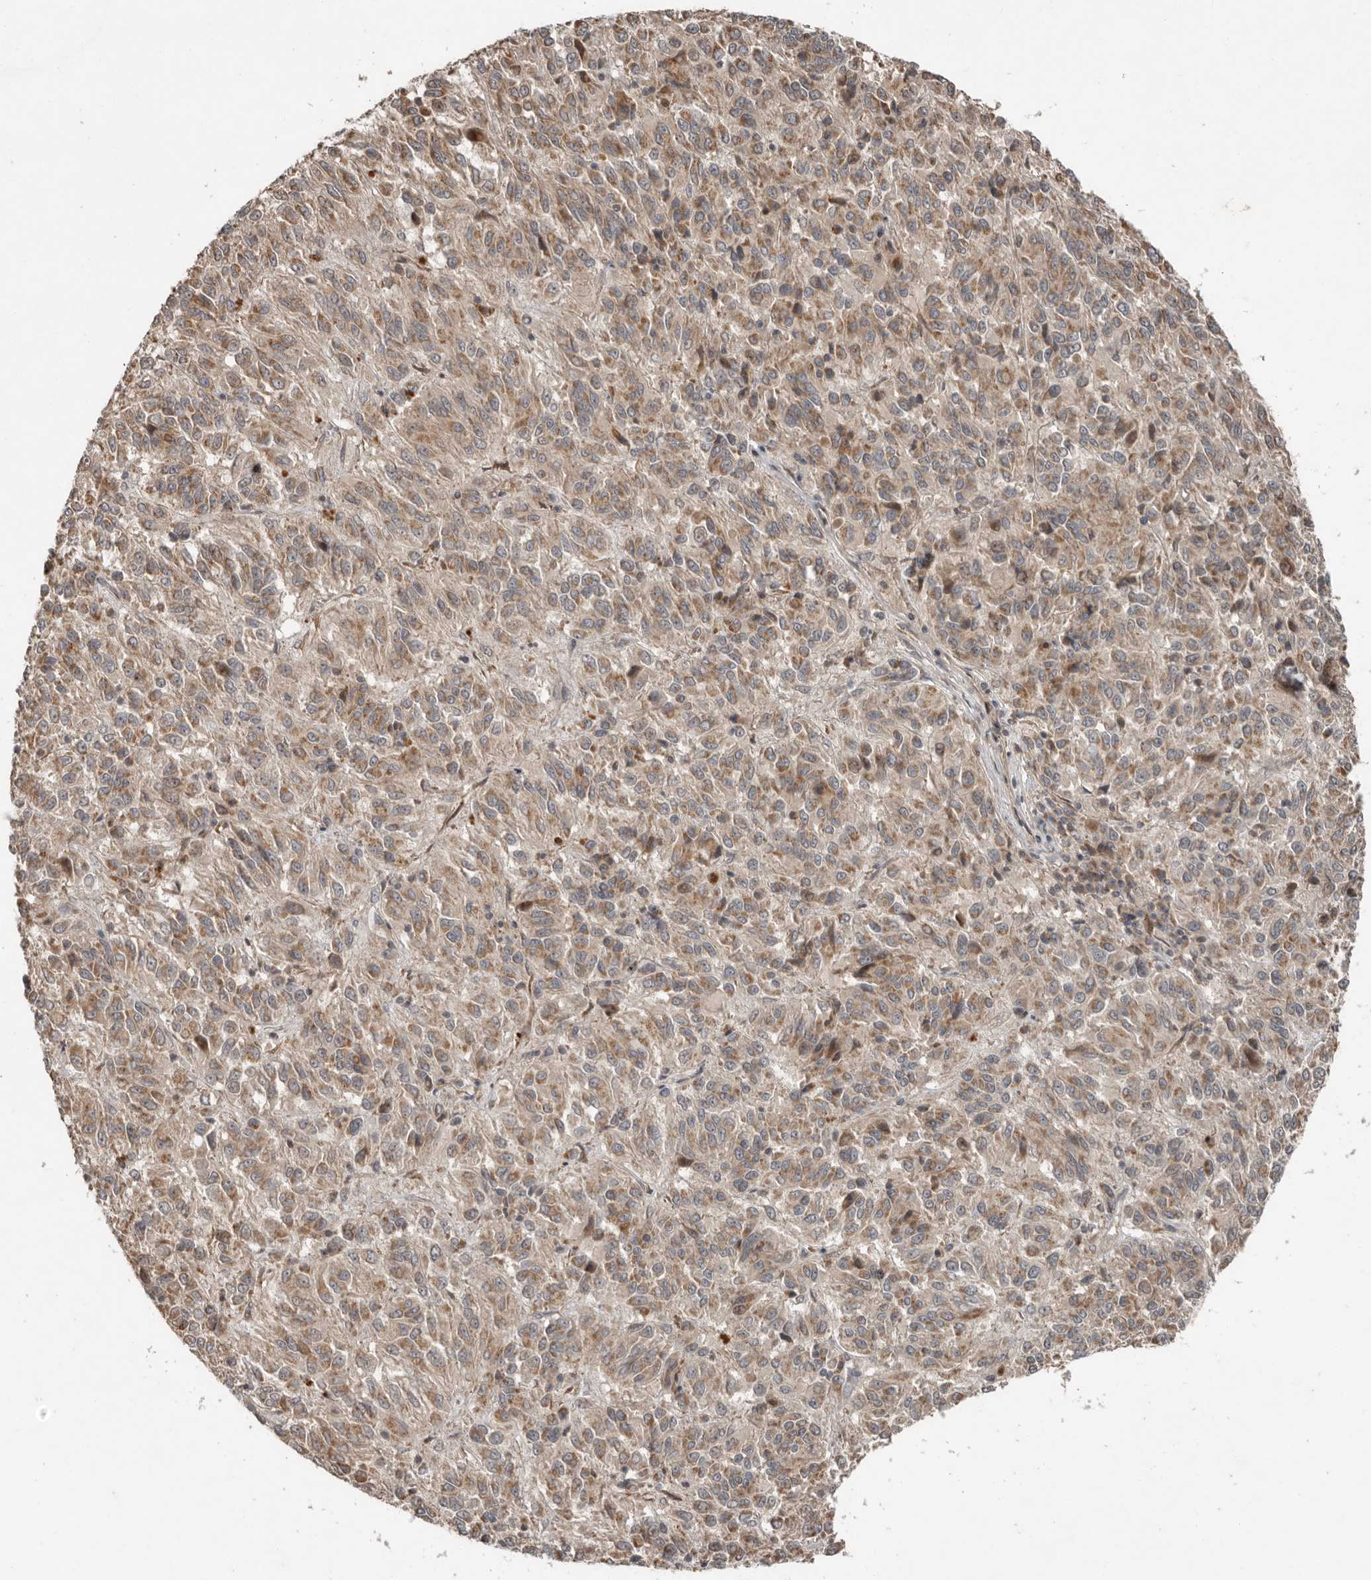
{"staining": {"intensity": "moderate", "quantity": ">75%", "location": "cytoplasmic/membranous"}, "tissue": "melanoma", "cell_type": "Tumor cells", "image_type": "cancer", "snomed": [{"axis": "morphology", "description": "Malignant melanoma, Metastatic site"}, {"axis": "topography", "description": "Lung"}], "caption": "This photomicrograph displays melanoma stained with IHC to label a protein in brown. The cytoplasmic/membranous of tumor cells show moderate positivity for the protein. Nuclei are counter-stained blue.", "gene": "SLC6A7", "patient": {"sex": "male", "age": 64}}